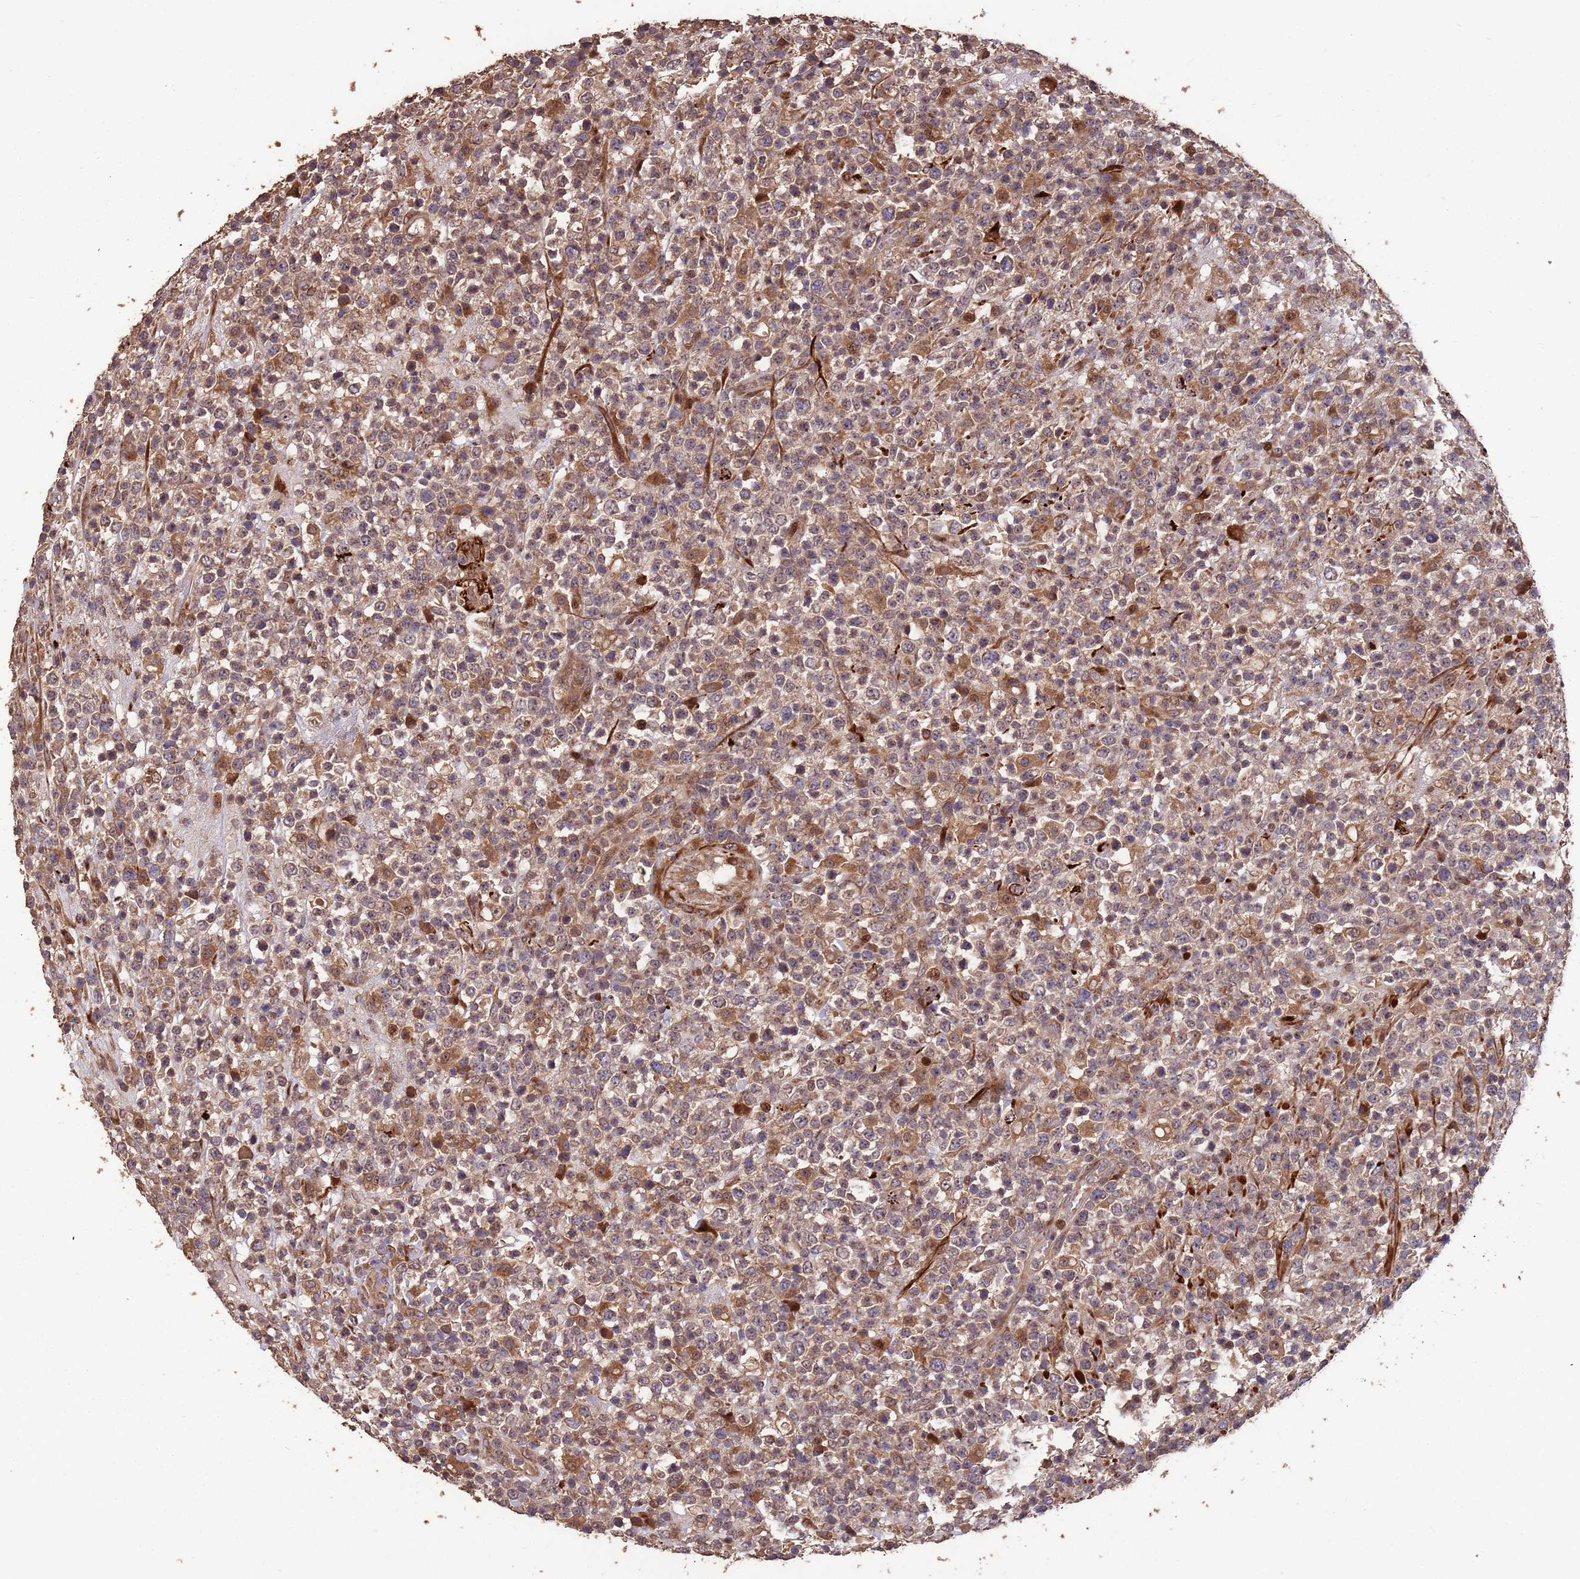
{"staining": {"intensity": "moderate", "quantity": ">75%", "location": "cytoplasmic/membranous"}, "tissue": "lymphoma", "cell_type": "Tumor cells", "image_type": "cancer", "snomed": [{"axis": "morphology", "description": "Malignant lymphoma, non-Hodgkin's type, High grade"}, {"axis": "topography", "description": "Colon"}], "caption": "DAB immunohistochemical staining of lymphoma demonstrates moderate cytoplasmic/membranous protein positivity in about >75% of tumor cells.", "gene": "ZNF428", "patient": {"sex": "female", "age": 53}}